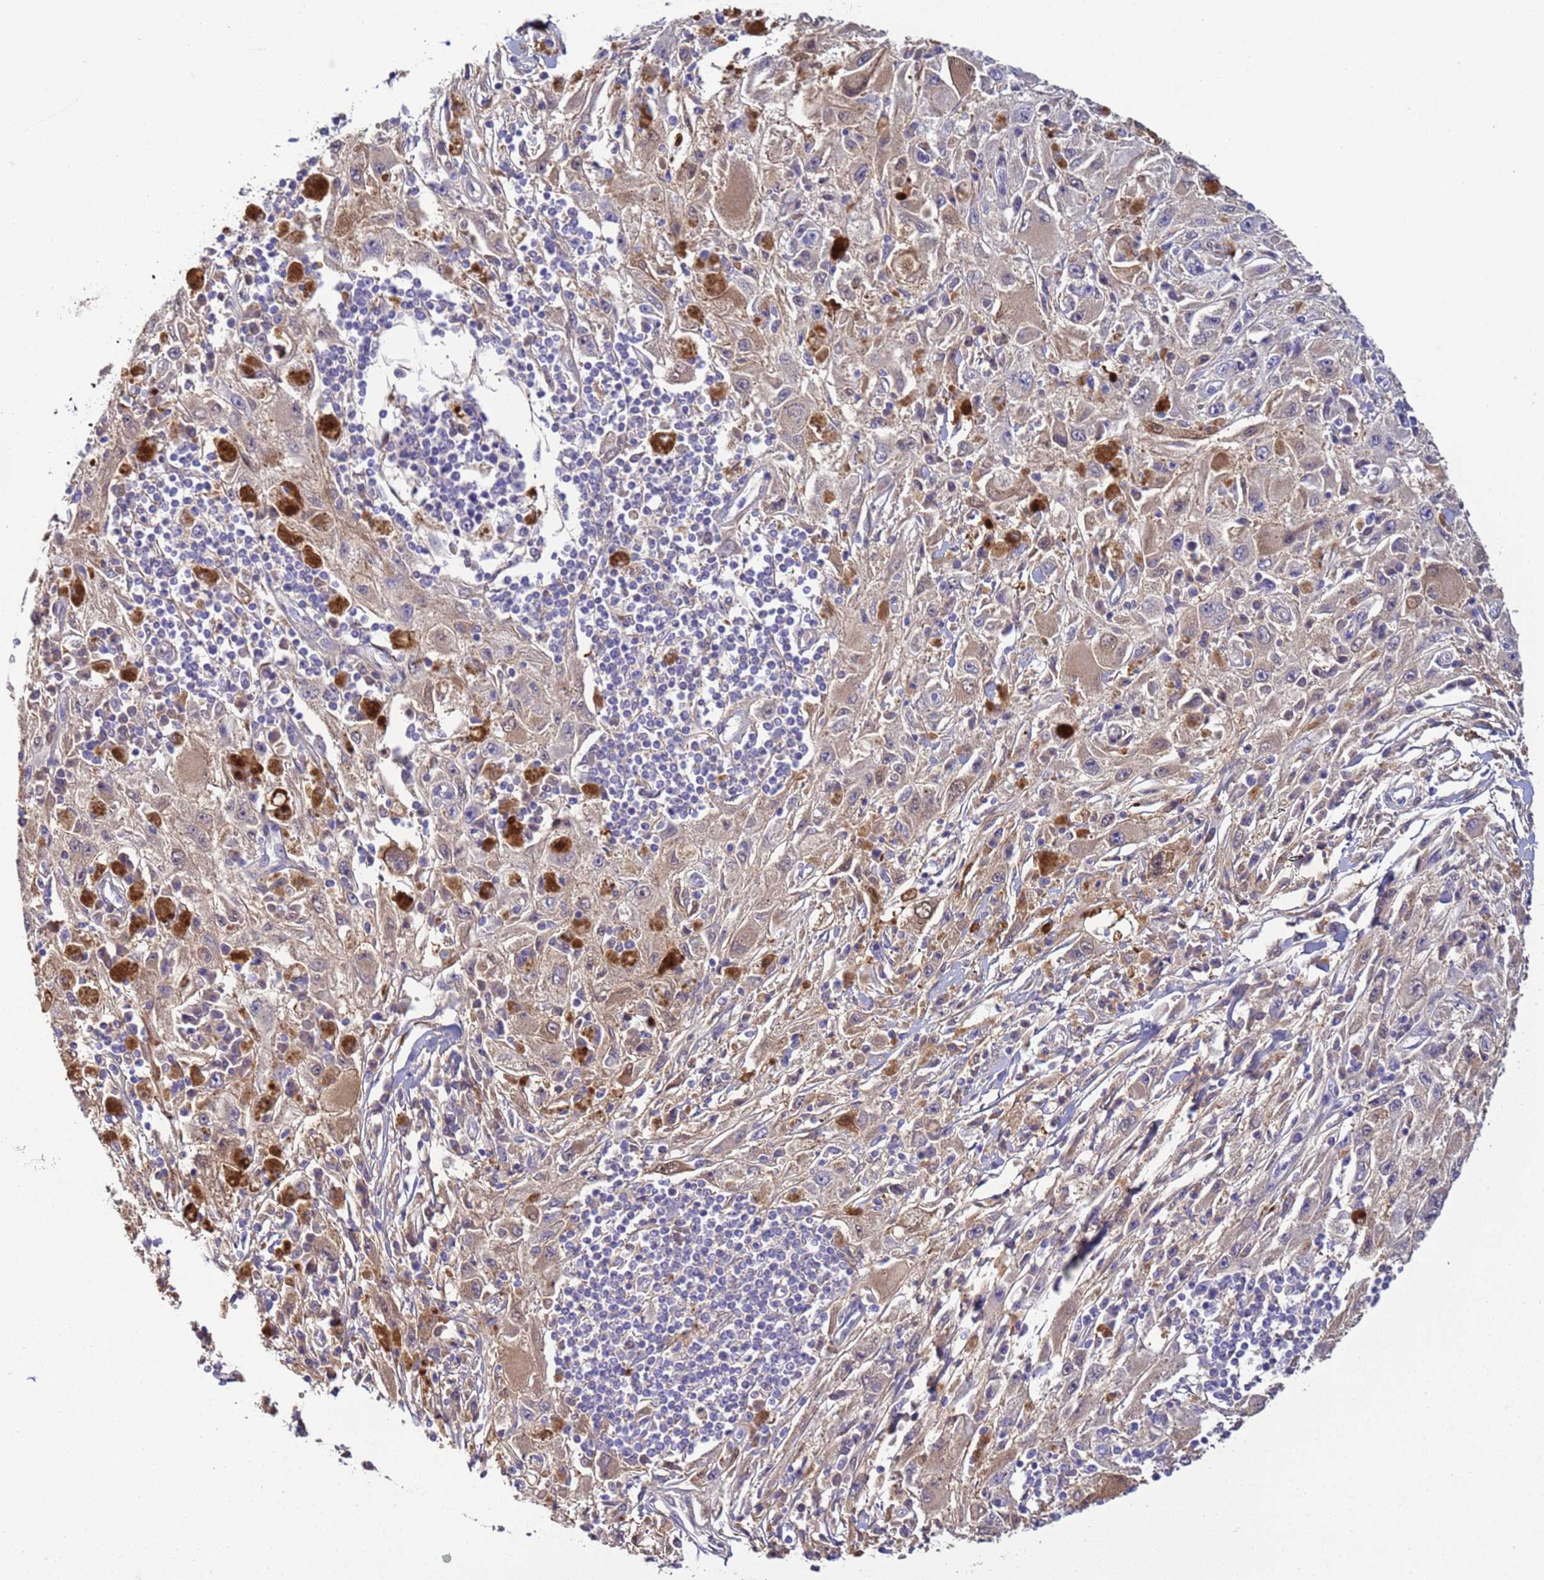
{"staining": {"intensity": "negative", "quantity": "none", "location": "none"}, "tissue": "melanoma", "cell_type": "Tumor cells", "image_type": "cancer", "snomed": [{"axis": "morphology", "description": "Malignant melanoma, Metastatic site"}, {"axis": "topography", "description": "Skin"}], "caption": "An image of malignant melanoma (metastatic site) stained for a protein demonstrates no brown staining in tumor cells.", "gene": "TRIM51", "patient": {"sex": "male", "age": 53}}